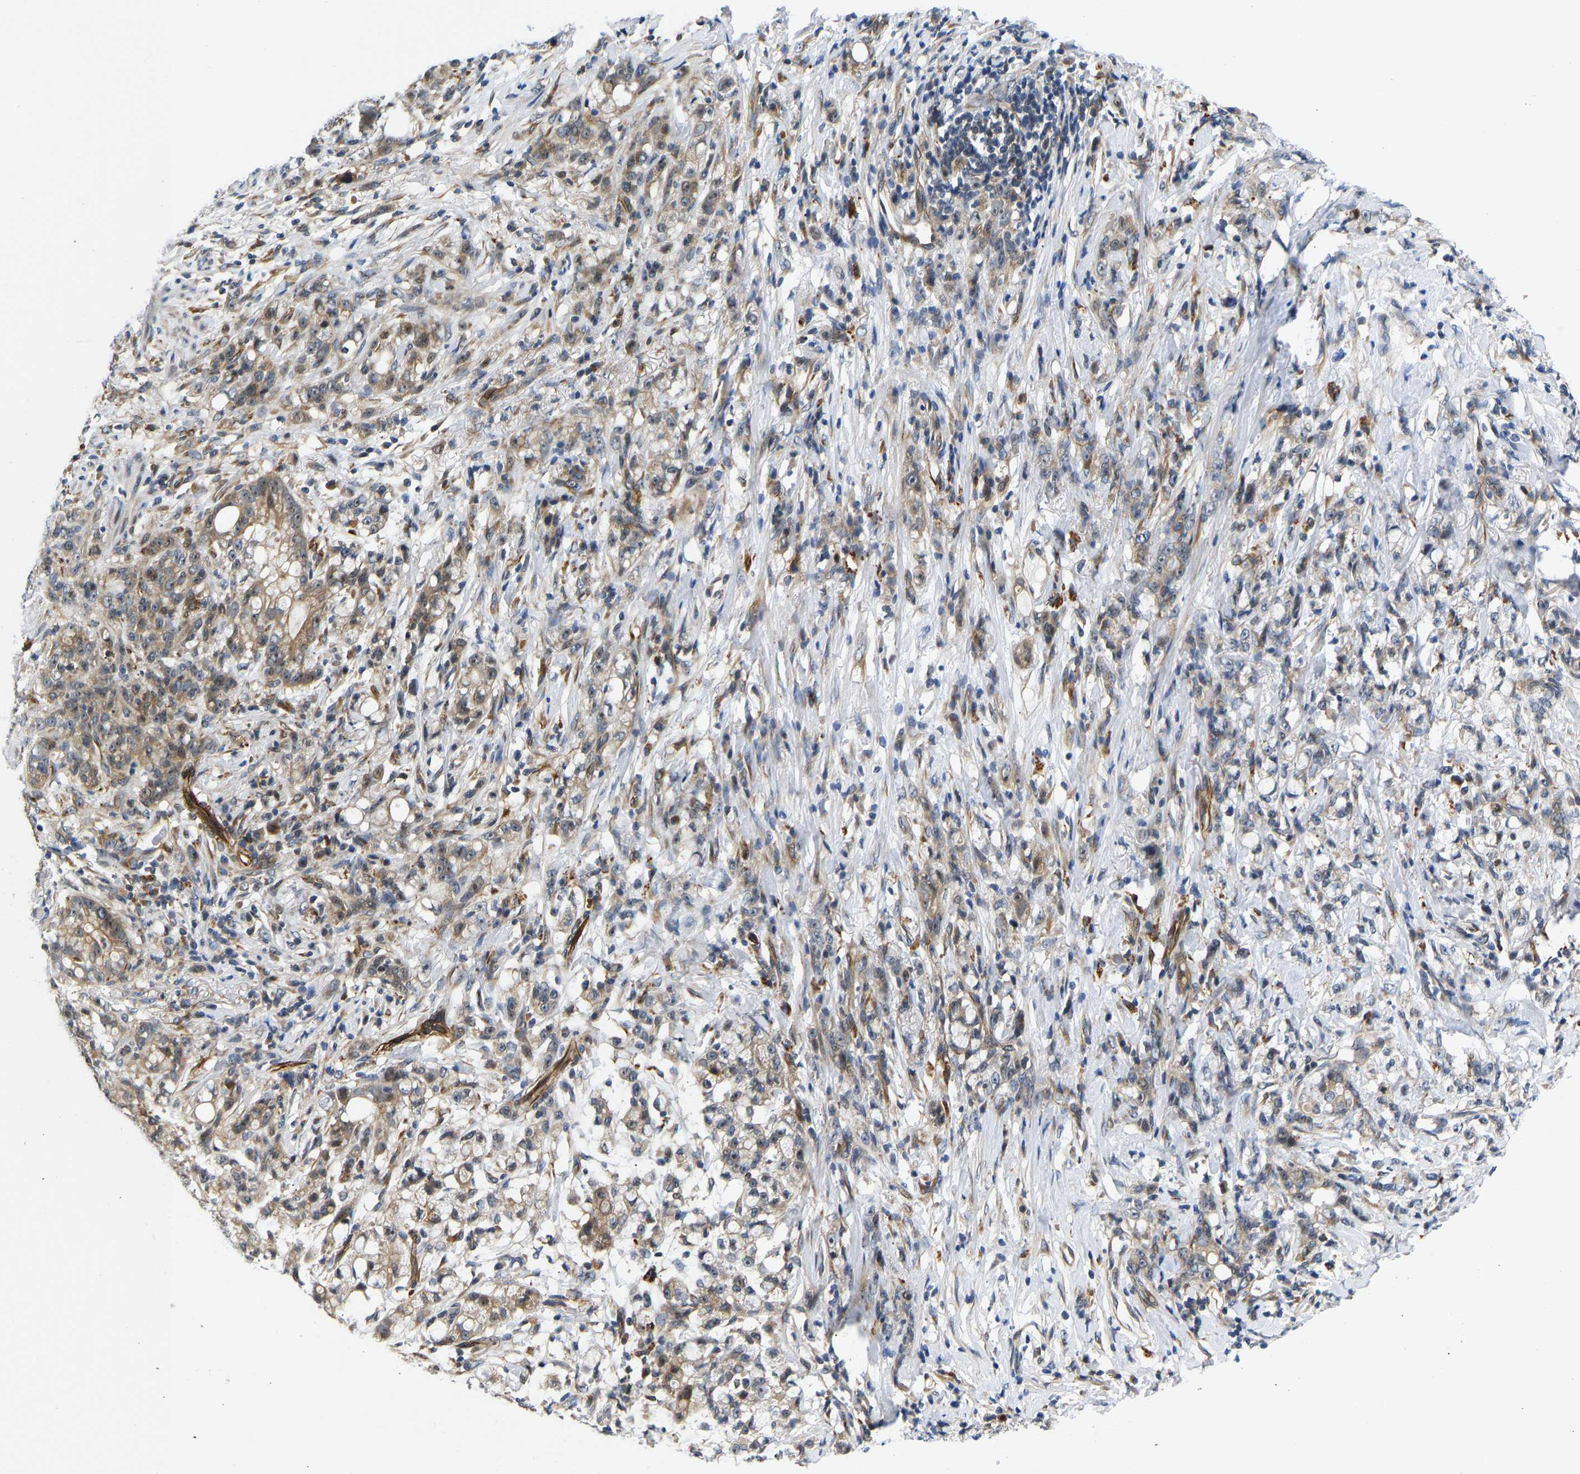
{"staining": {"intensity": "moderate", "quantity": "25%-75%", "location": "cytoplasmic/membranous"}, "tissue": "stomach cancer", "cell_type": "Tumor cells", "image_type": "cancer", "snomed": [{"axis": "morphology", "description": "Adenocarcinoma, NOS"}, {"axis": "topography", "description": "Stomach, lower"}], "caption": "High-magnification brightfield microscopy of stomach cancer stained with DAB (brown) and counterstained with hematoxylin (blue). tumor cells exhibit moderate cytoplasmic/membranous staining is identified in about25%-75% of cells.", "gene": "RESF1", "patient": {"sex": "male", "age": 88}}